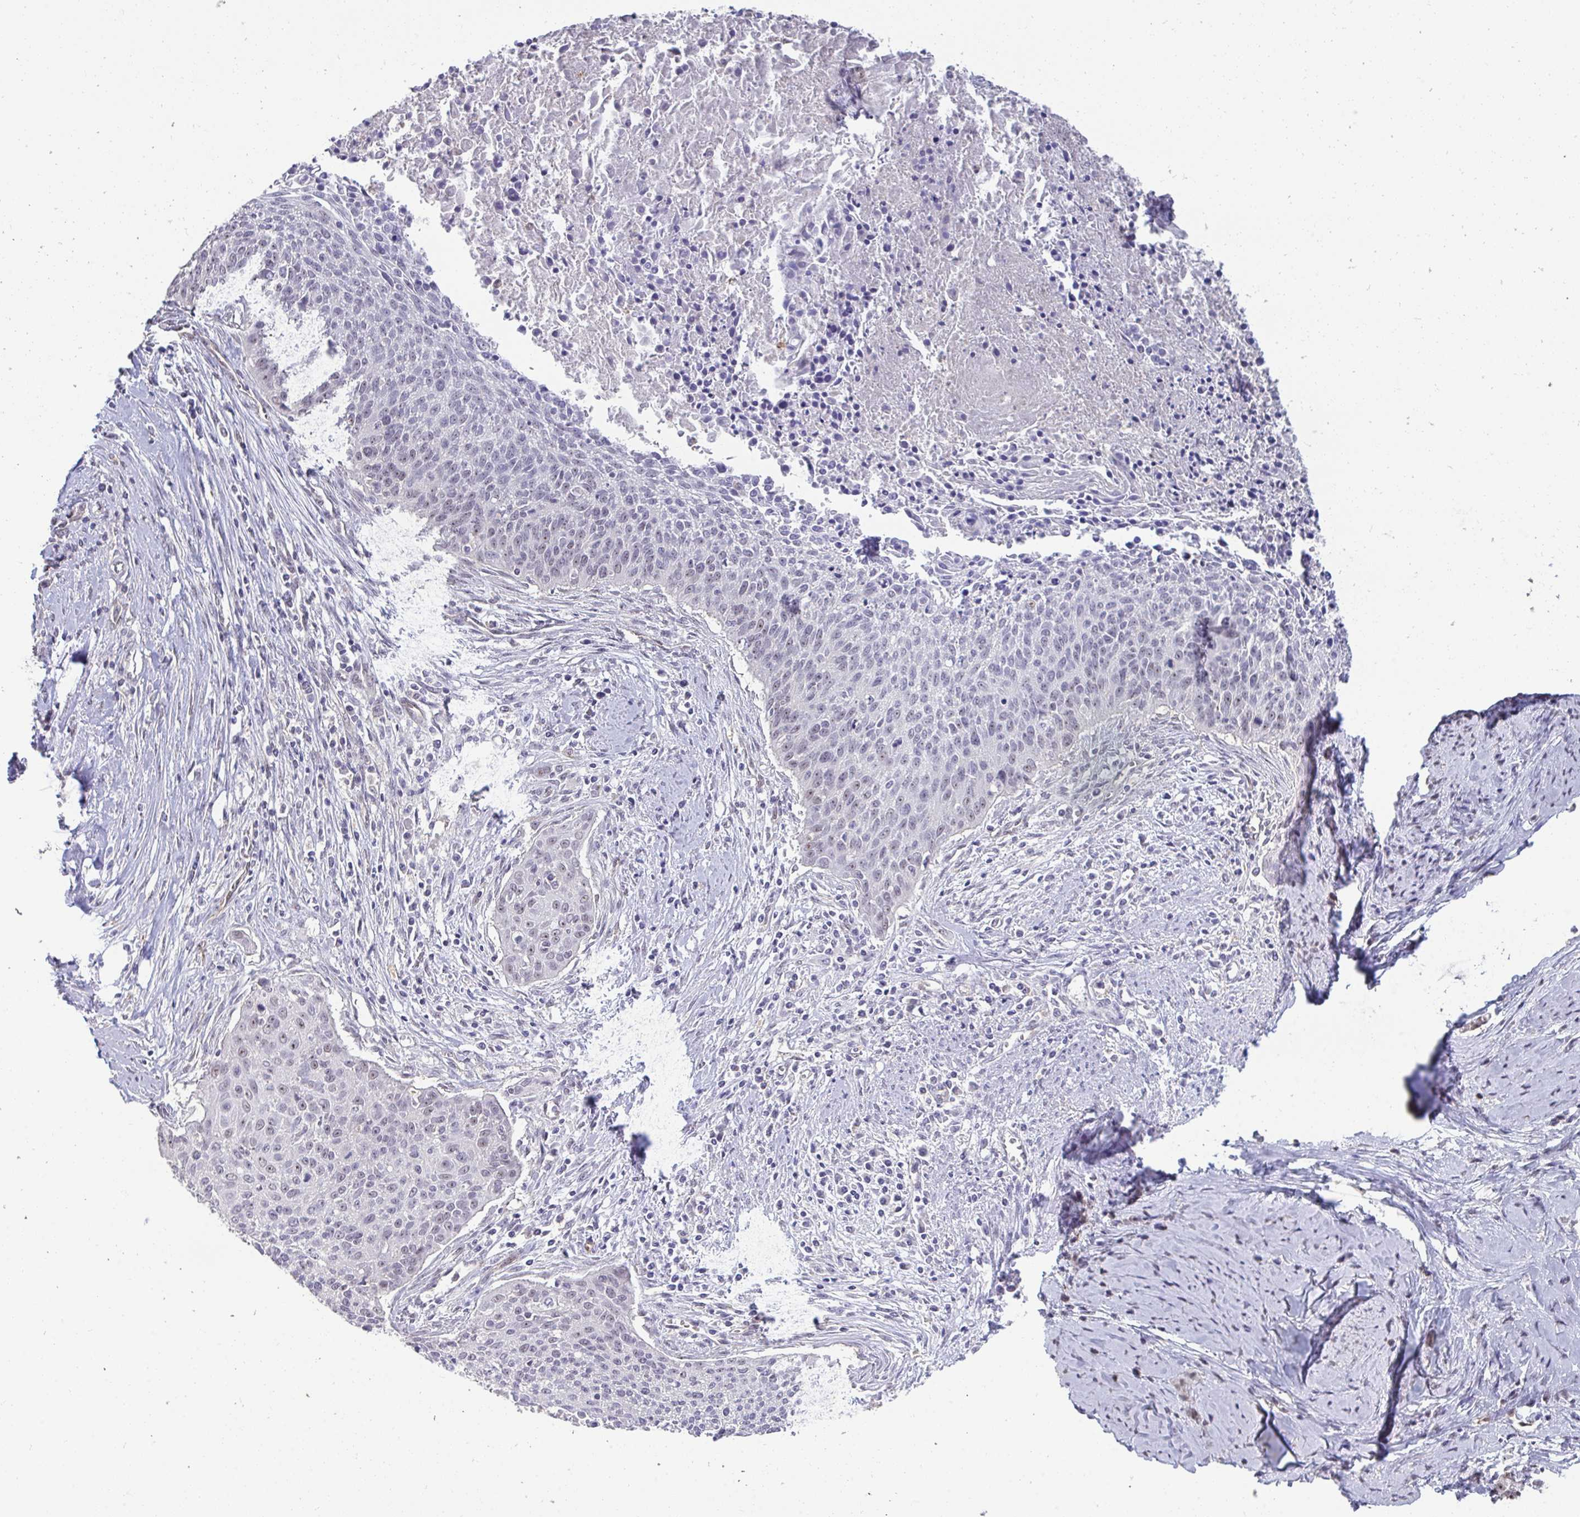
{"staining": {"intensity": "weak", "quantity": "<25%", "location": "cytoplasmic/membranous"}, "tissue": "cervical cancer", "cell_type": "Tumor cells", "image_type": "cancer", "snomed": [{"axis": "morphology", "description": "Squamous cell carcinoma, NOS"}, {"axis": "topography", "description": "Cervix"}], "caption": "A high-resolution histopathology image shows immunohistochemistry staining of cervical squamous cell carcinoma, which displays no significant staining in tumor cells.", "gene": "SENP3", "patient": {"sex": "female", "age": 55}}